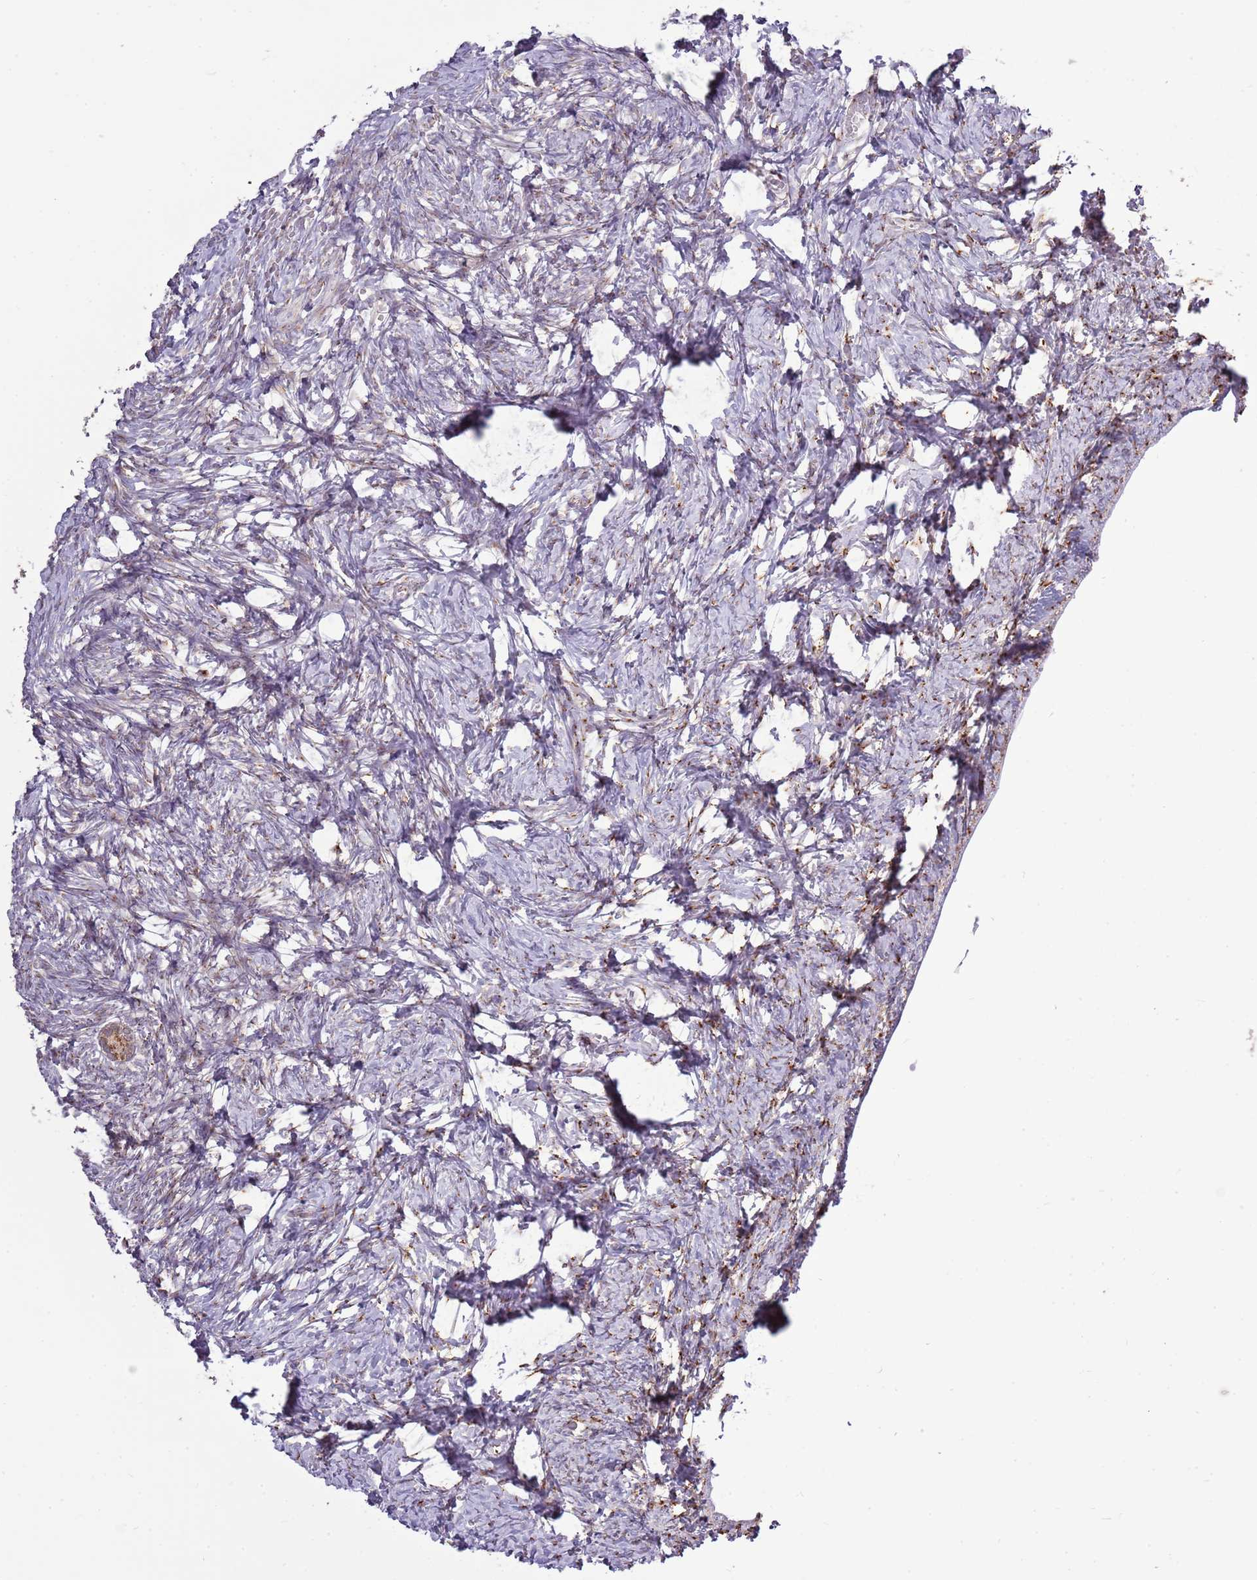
{"staining": {"intensity": "moderate", "quantity": ">75%", "location": "cytoplasmic/membranous"}, "tissue": "ovary", "cell_type": "Follicle cells", "image_type": "normal", "snomed": [{"axis": "morphology", "description": "Adenocarcinoma, NOS"}, {"axis": "topography", "description": "Endometrium"}], "caption": "A medium amount of moderate cytoplasmic/membranous staining is present in approximately >75% of follicle cells in unremarkable ovary.", "gene": "TMED10", "patient": {"sex": "female", "age": 32}}